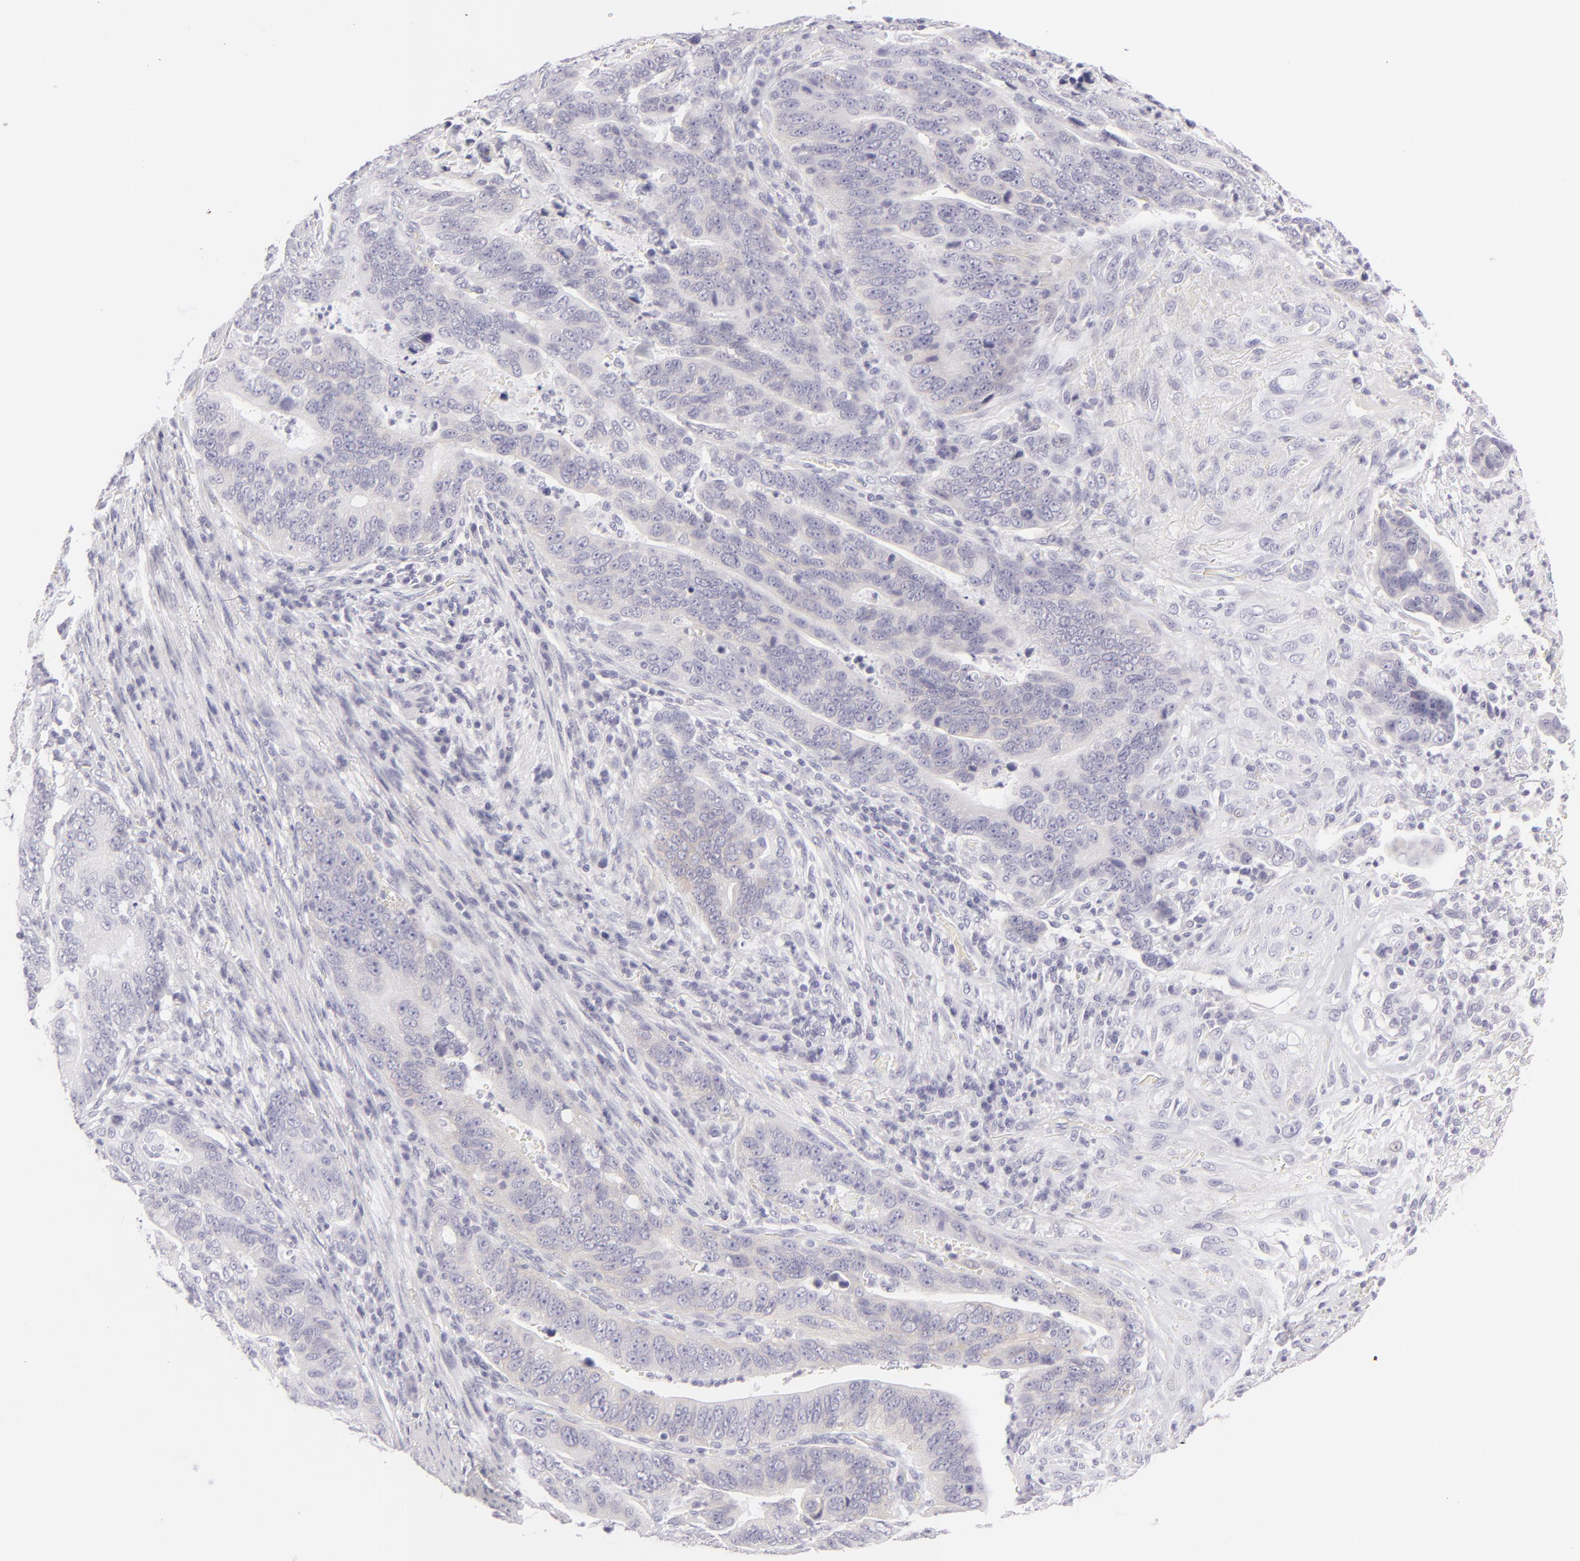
{"staining": {"intensity": "negative", "quantity": "none", "location": "none"}, "tissue": "stomach cancer", "cell_type": "Tumor cells", "image_type": "cancer", "snomed": [{"axis": "morphology", "description": "Adenocarcinoma, NOS"}, {"axis": "topography", "description": "Stomach, upper"}], "caption": "High power microscopy image of an immunohistochemistry histopathology image of stomach cancer, revealing no significant positivity in tumor cells.", "gene": "DLG4", "patient": {"sex": "female", "age": 50}}